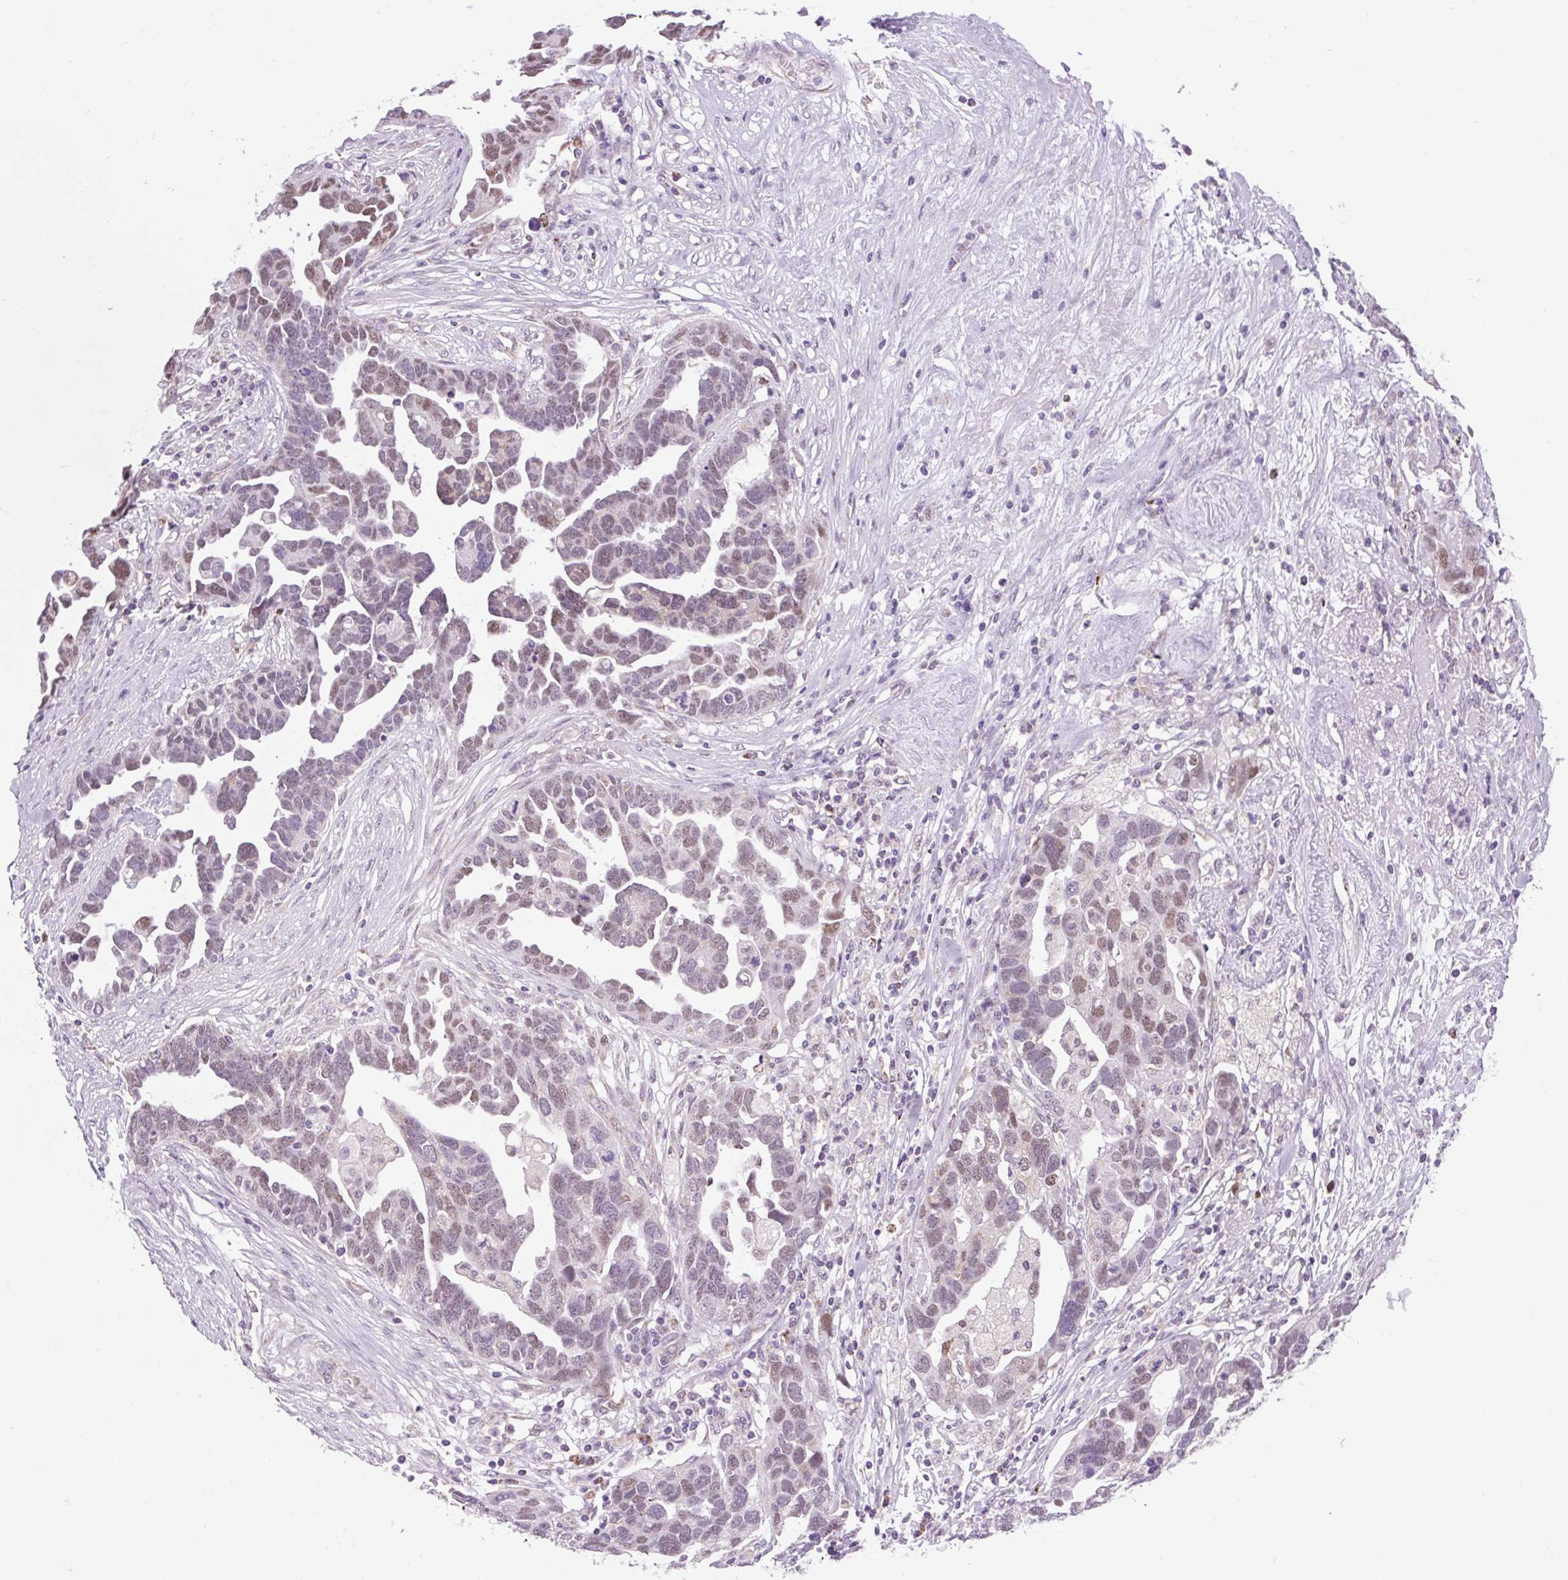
{"staining": {"intensity": "moderate", "quantity": "25%-75%", "location": "nuclear"}, "tissue": "ovarian cancer", "cell_type": "Tumor cells", "image_type": "cancer", "snomed": [{"axis": "morphology", "description": "Cystadenocarcinoma, serous, NOS"}, {"axis": "topography", "description": "Ovary"}], "caption": "Protein expression analysis of human ovarian serous cystadenocarcinoma reveals moderate nuclear expression in approximately 25%-75% of tumor cells.", "gene": "SCO2", "patient": {"sex": "female", "age": 54}}